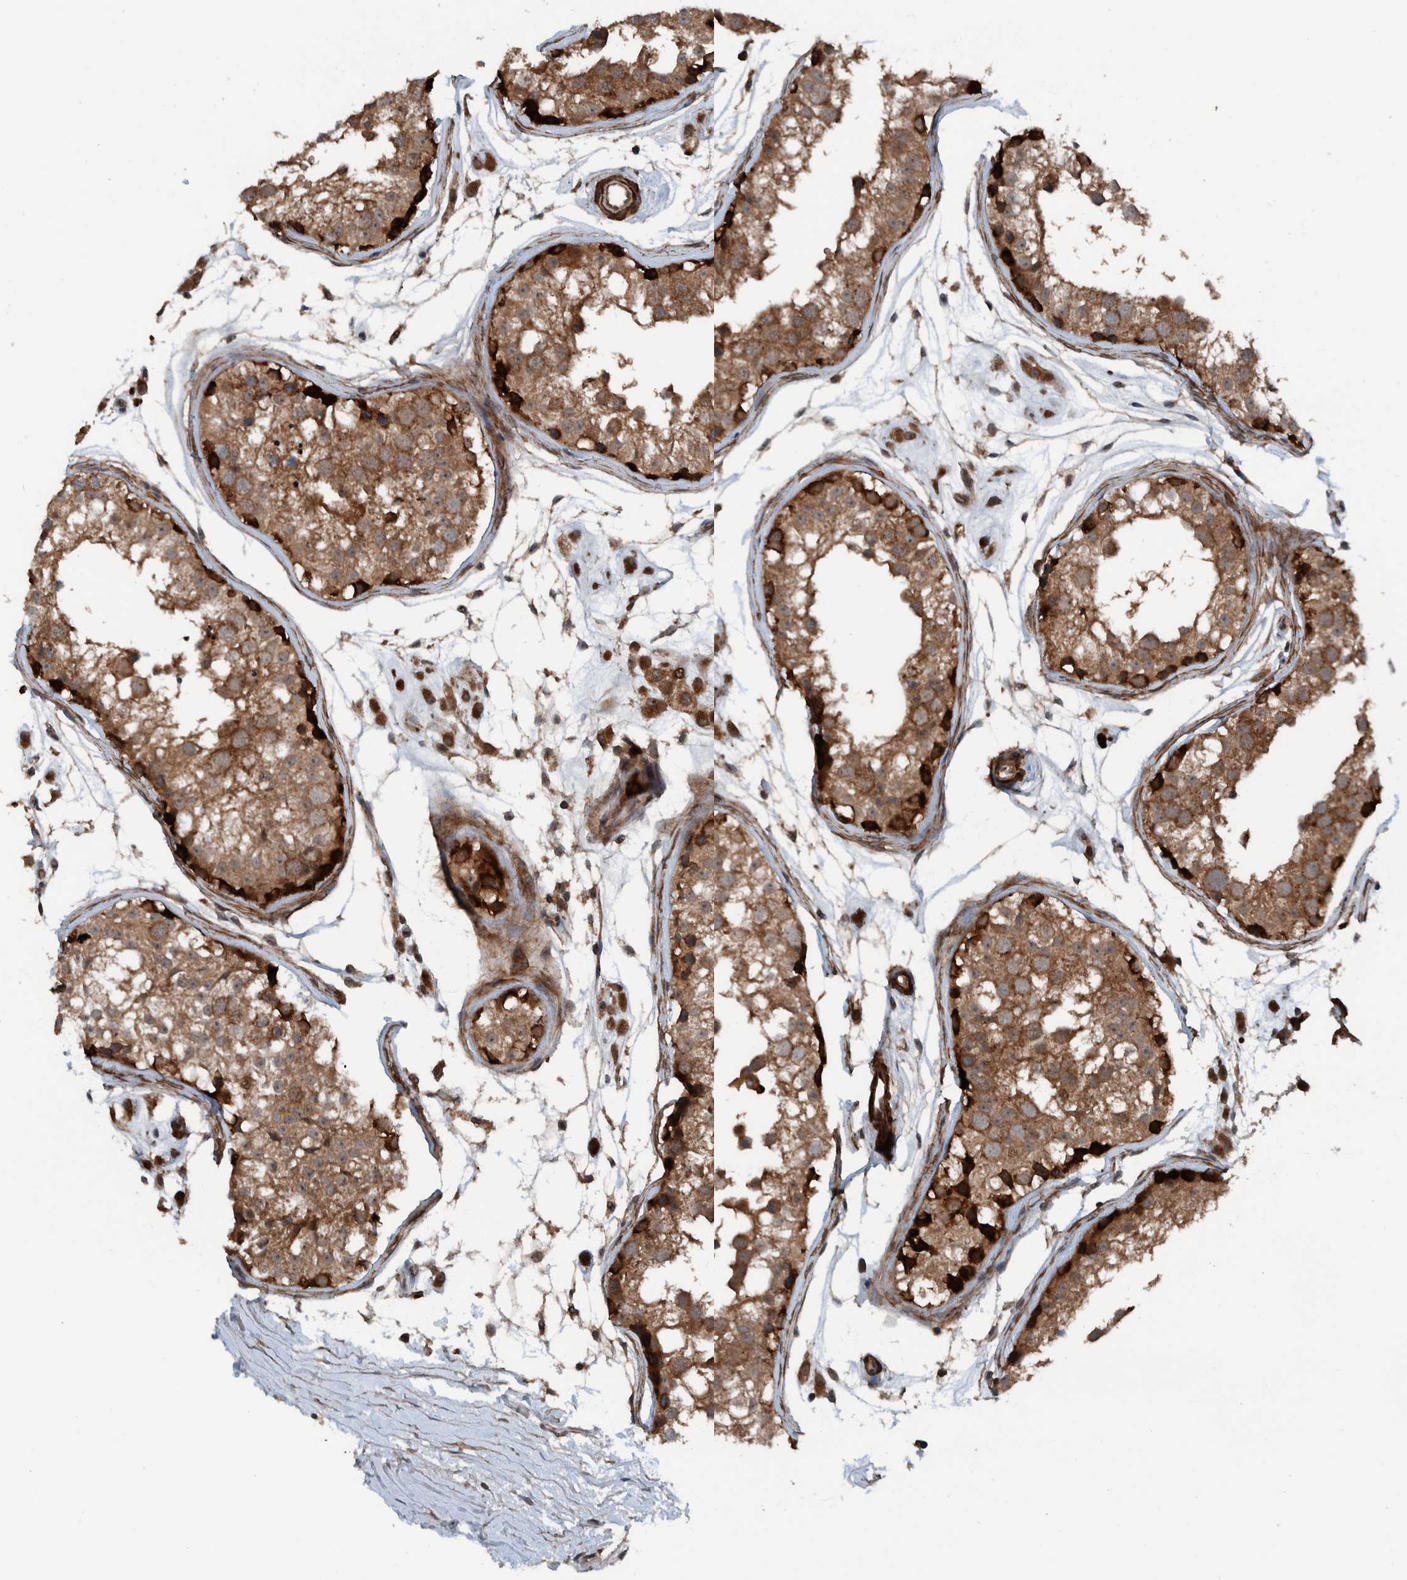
{"staining": {"intensity": "strong", "quantity": ">75%", "location": "cytoplasmic/membranous"}, "tissue": "testis", "cell_type": "Cells in seminiferous ducts", "image_type": "normal", "snomed": [{"axis": "morphology", "description": "Normal tissue, NOS"}, {"axis": "morphology", "description": "Adenocarcinoma, metastatic, NOS"}, {"axis": "topography", "description": "Testis"}], "caption": "A high amount of strong cytoplasmic/membranous staining is present in about >75% of cells in seminiferous ducts in benign testis.", "gene": "CUEDC1", "patient": {"sex": "male", "age": 26}}